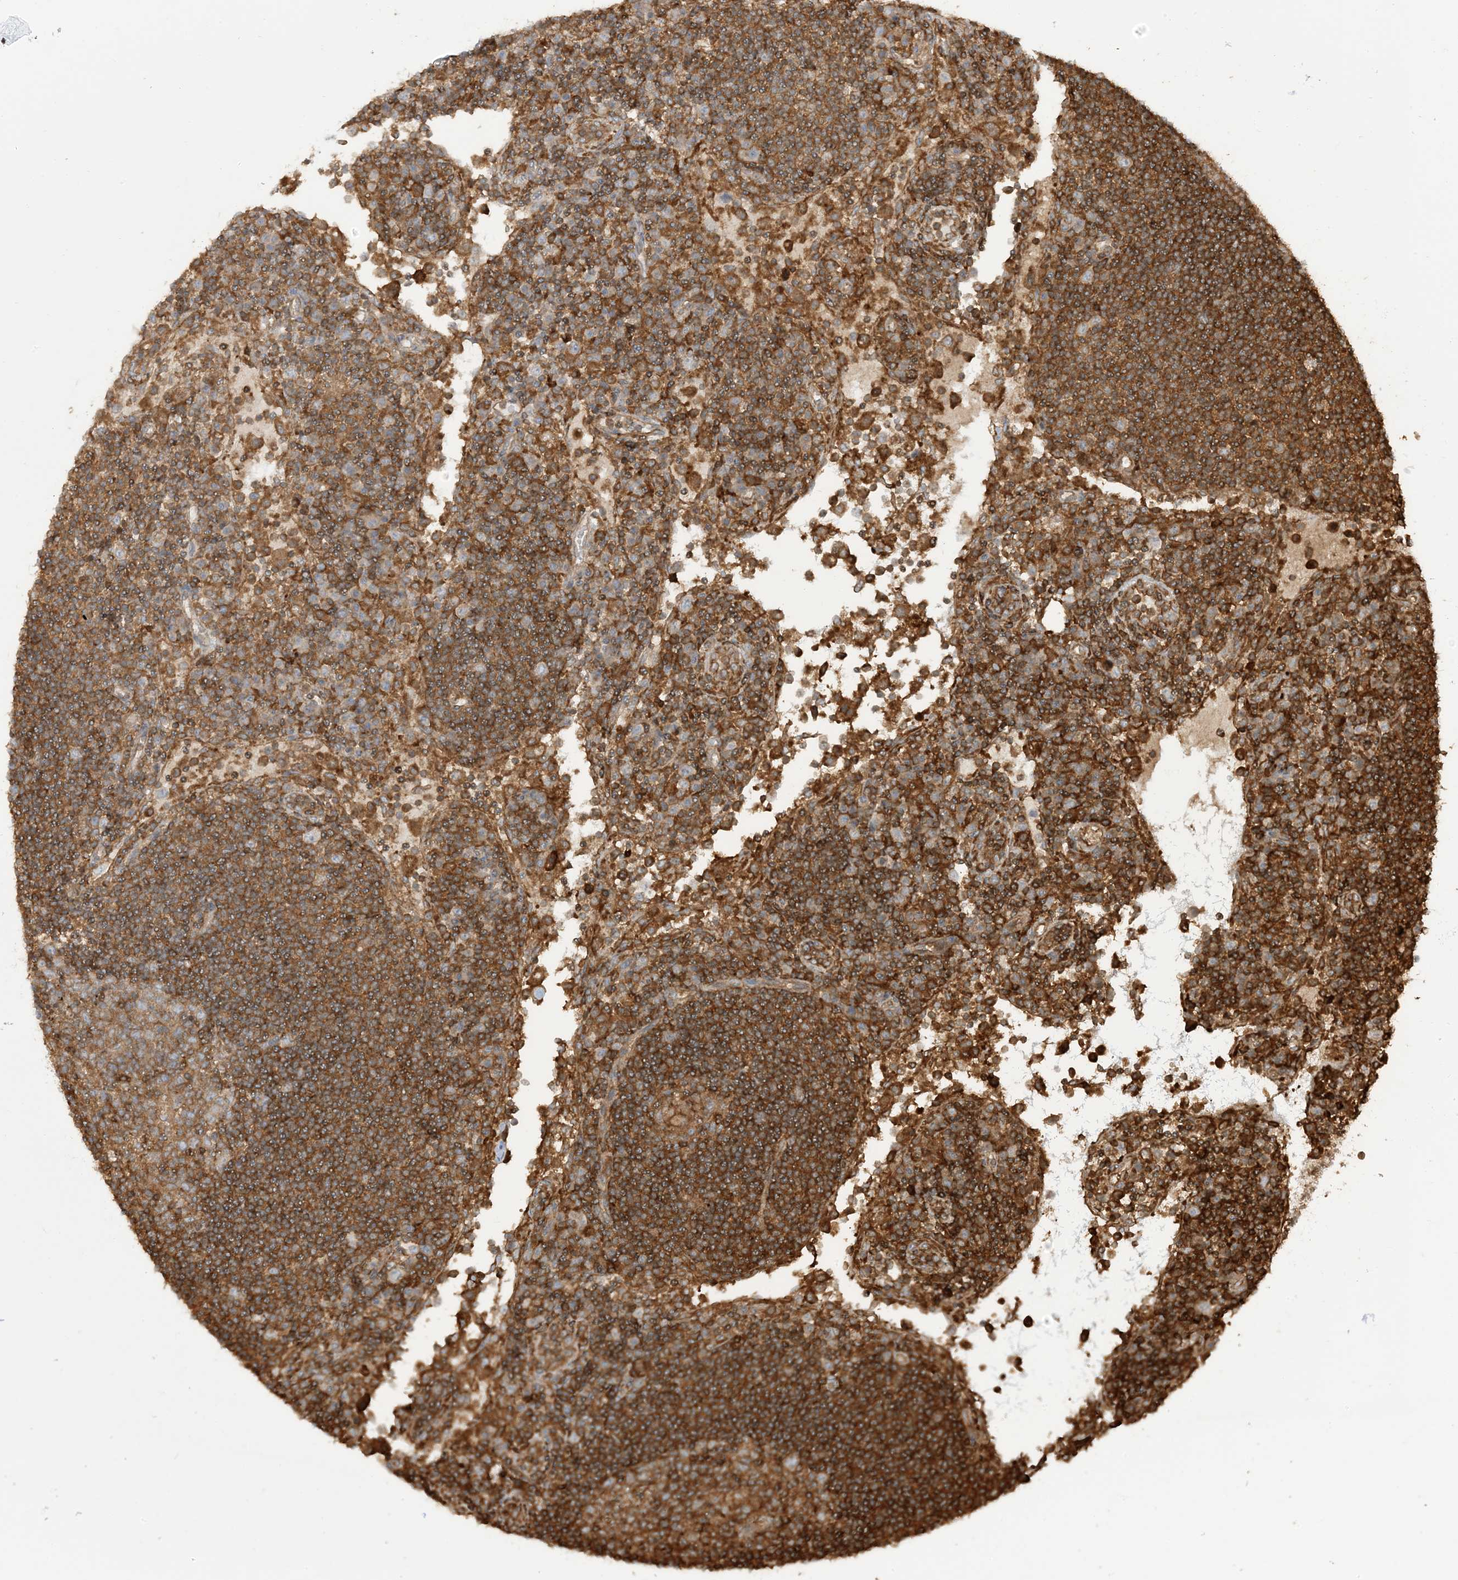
{"staining": {"intensity": "strong", "quantity": ">75%", "location": "cytoplasmic/membranous"}, "tissue": "lymph node", "cell_type": "Germinal center cells", "image_type": "normal", "snomed": [{"axis": "morphology", "description": "Normal tissue, NOS"}, {"axis": "topography", "description": "Lymph node"}], "caption": "Immunohistochemical staining of unremarkable lymph node displays >75% levels of strong cytoplasmic/membranous protein staining in about >75% of germinal center cells.", "gene": "CAPZB", "patient": {"sex": "female", "age": 53}}